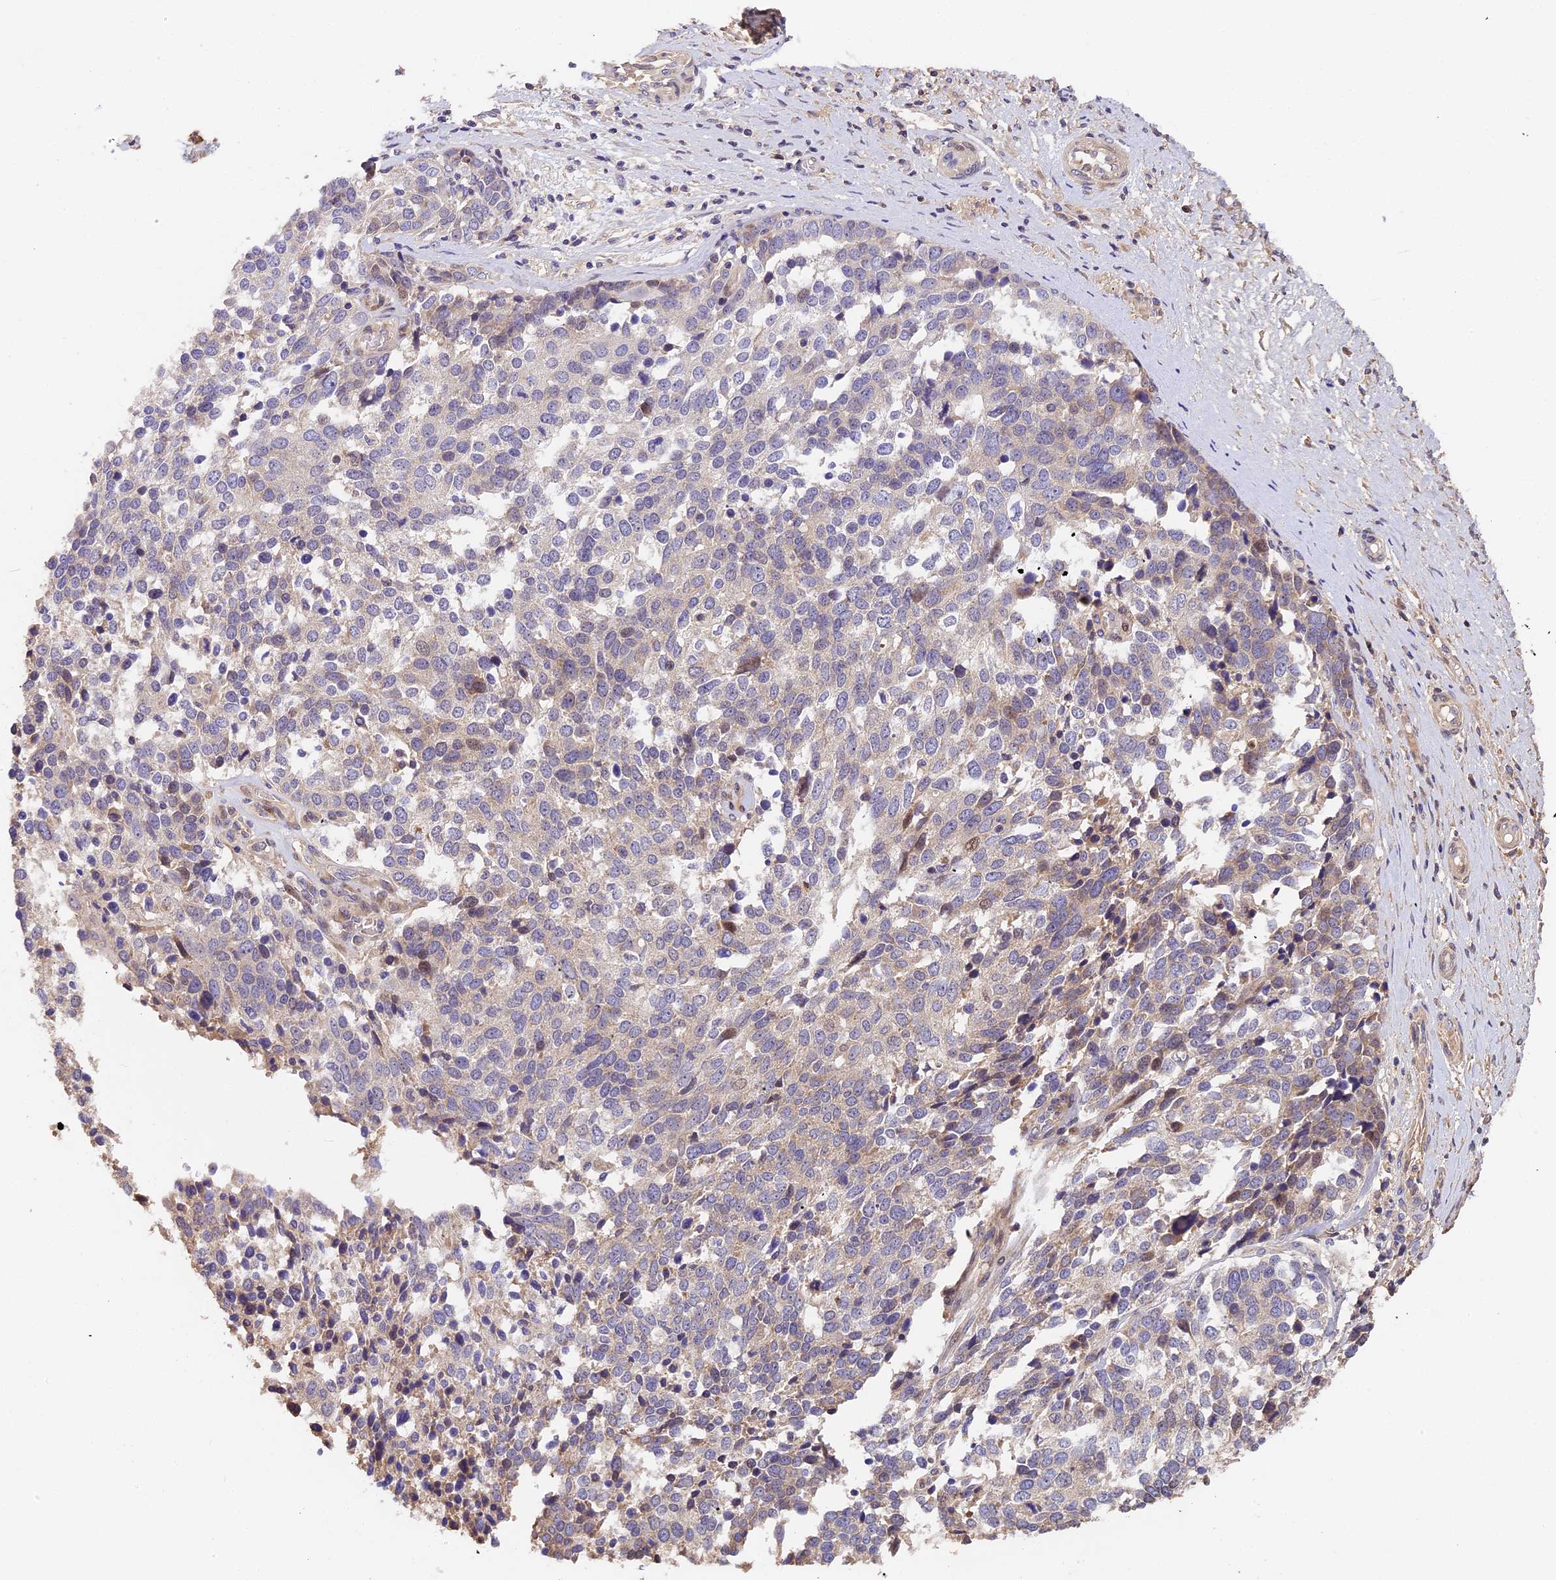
{"staining": {"intensity": "negative", "quantity": "none", "location": "none"}, "tissue": "ovarian cancer", "cell_type": "Tumor cells", "image_type": "cancer", "snomed": [{"axis": "morphology", "description": "Cystadenocarcinoma, serous, NOS"}, {"axis": "topography", "description": "Ovary"}], "caption": "Ovarian serous cystadenocarcinoma stained for a protein using immunohistochemistry exhibits no expression tumor cells.", "gene": "ARHGAP17", "patient": {"sex": "female", "age": 44}}